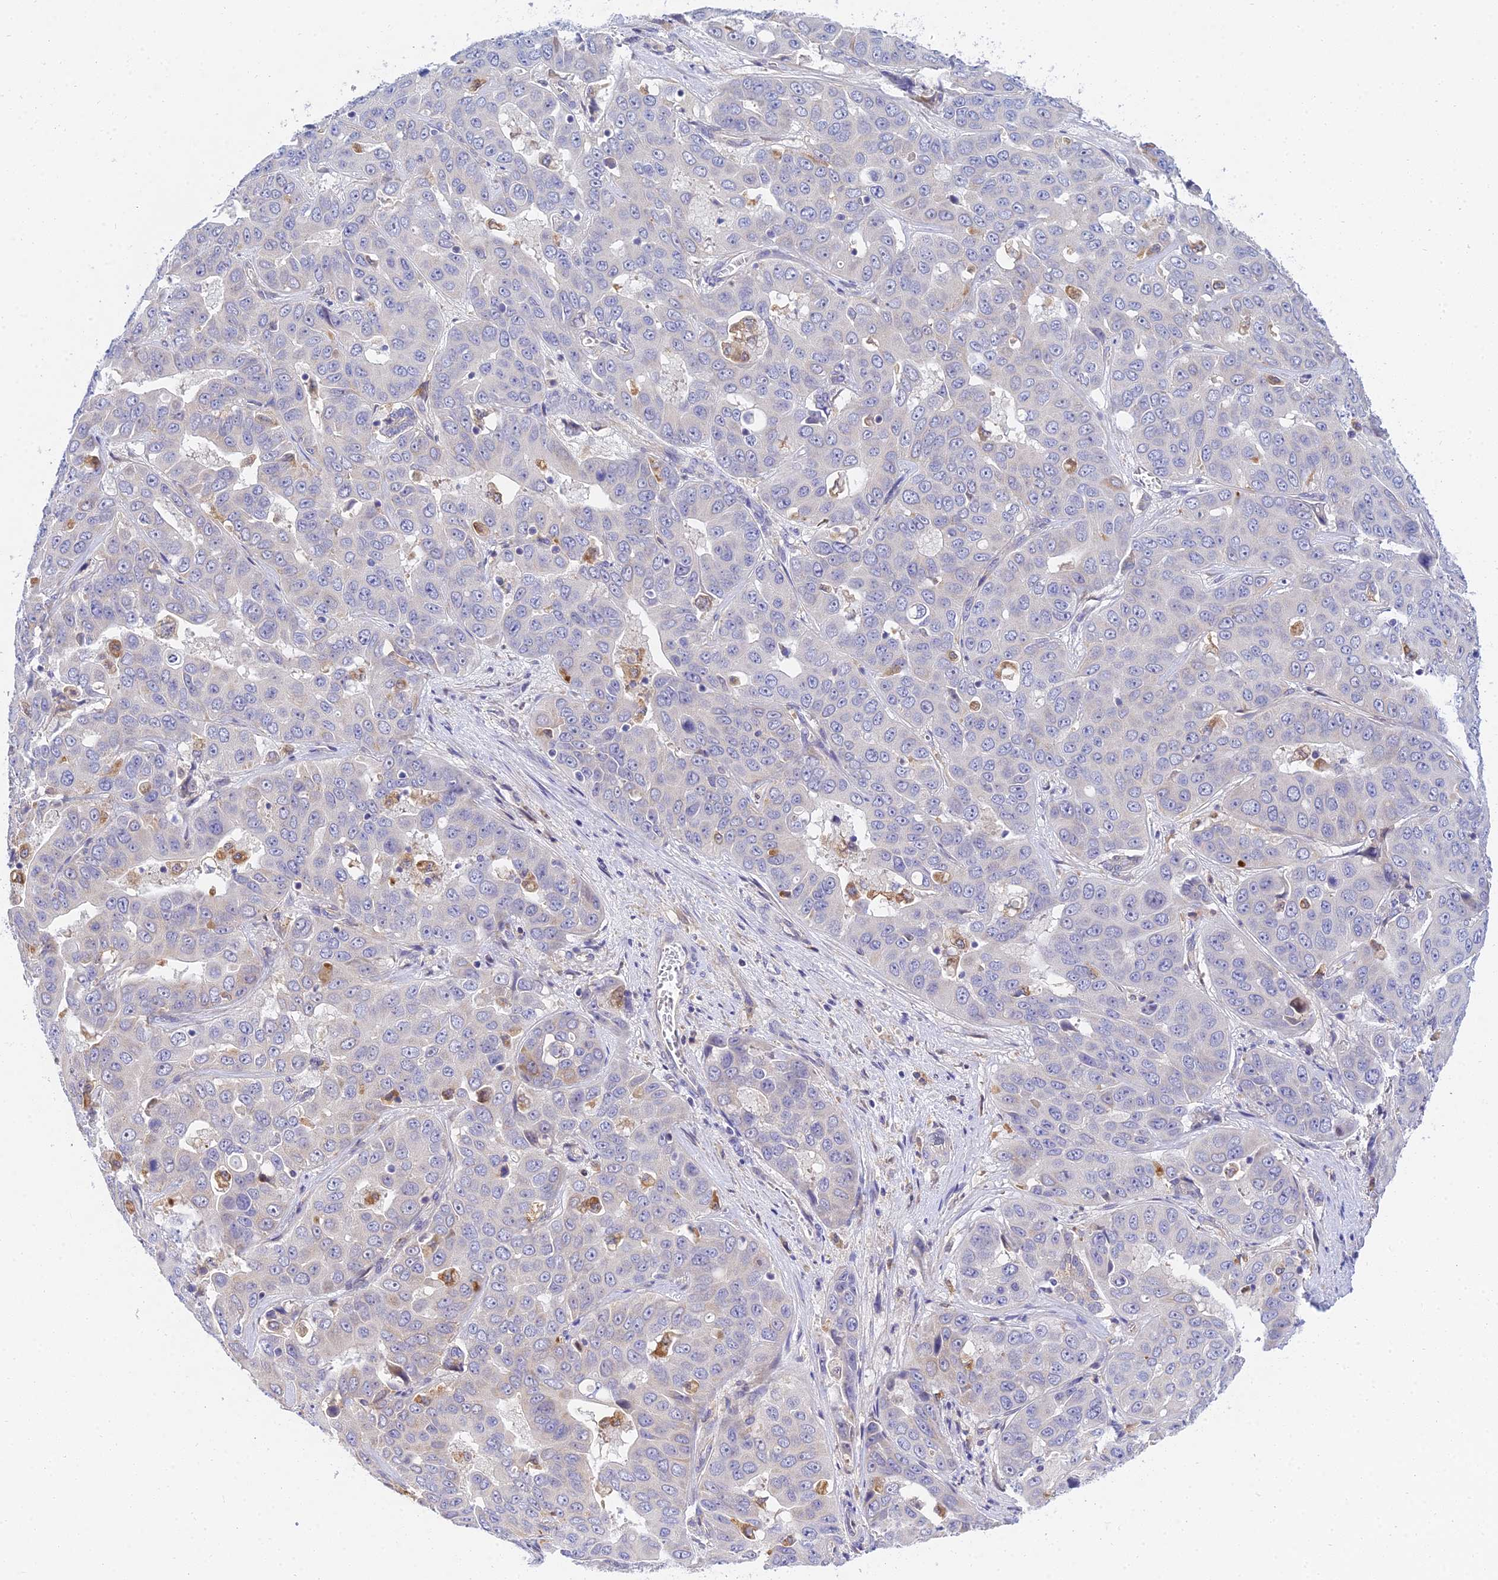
{"staining": {"intensity": "negative", "quantity": "none", "location": "none"}, "tissue": "liver cancer", "cell_type": "Tumor cells", "image_type": "cancer", "snomed": [{"axis": "morphology", "description": "Cholangiocarcinoma"}, {"axis": "topography", "description": "Liver"}], "caption": "Immunohistochemistry (IHC) micrograph of liver cancer stained for a protein (brown), which reveals no positivity in tumor cells.", "gene": "ARL8B", "patient": {"sex": "female", "age": 52}}